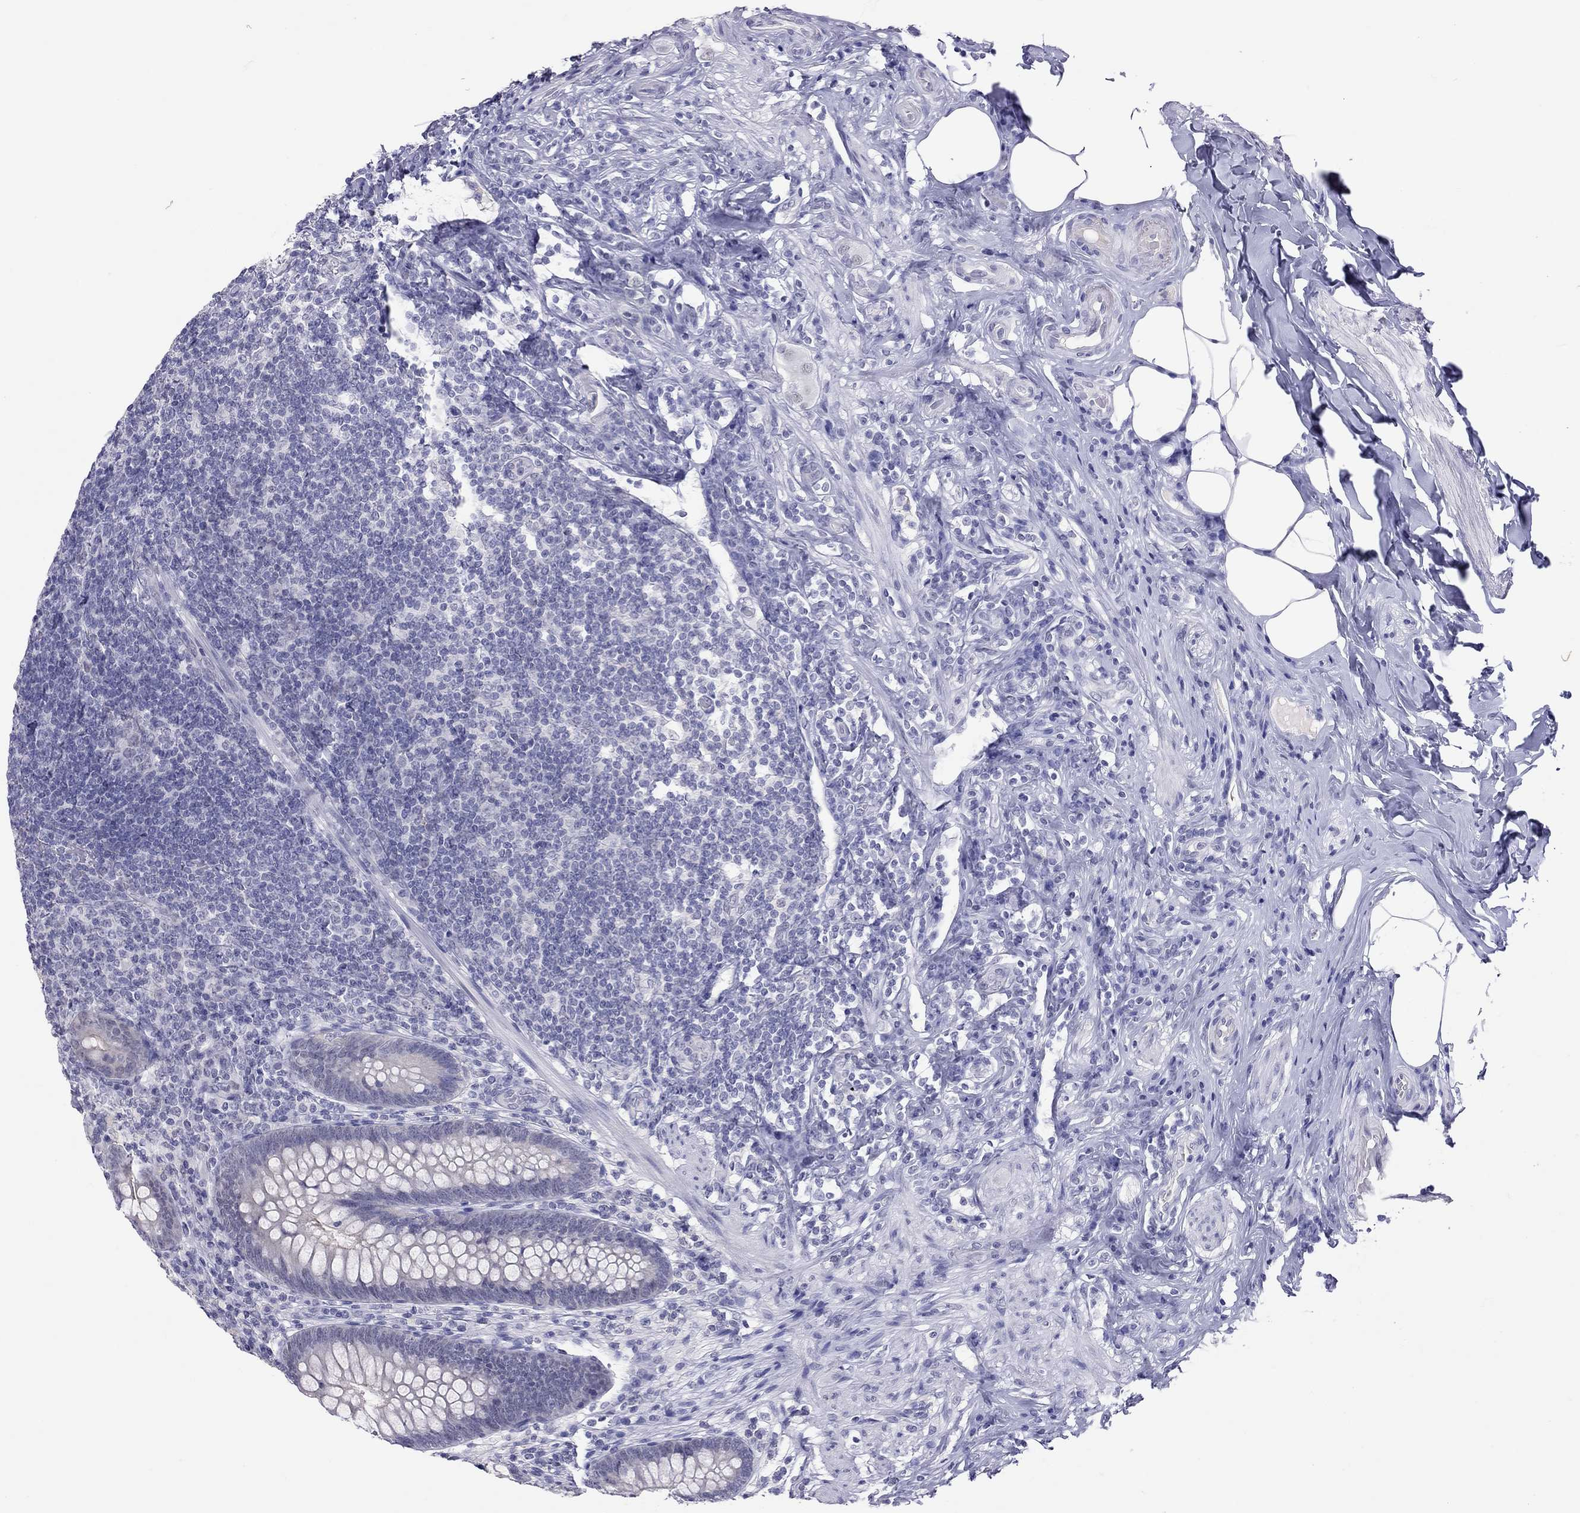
{"staining": {"intensity": "negative", "quantity": "none", "location": "none"}, "tissue": "appendix", "cell_type": "Glandular cells", "image_type": "normal", "snomed": [{"axis": "morphology", "description": "Normal tissue, NOS"}, {"axis": "topography", "description": "Appendix"}], "caption": "Image shows no protein staining in glandular cells of unremarkable appendix. Brightfield microscopy of IHC stained with DAB (3,3'-diaminobenzidine) (brown) and hematoxylin (blue), captured at high magnification.", "gene": "JHY", "patient": {"sex": "male", "age": 47}}